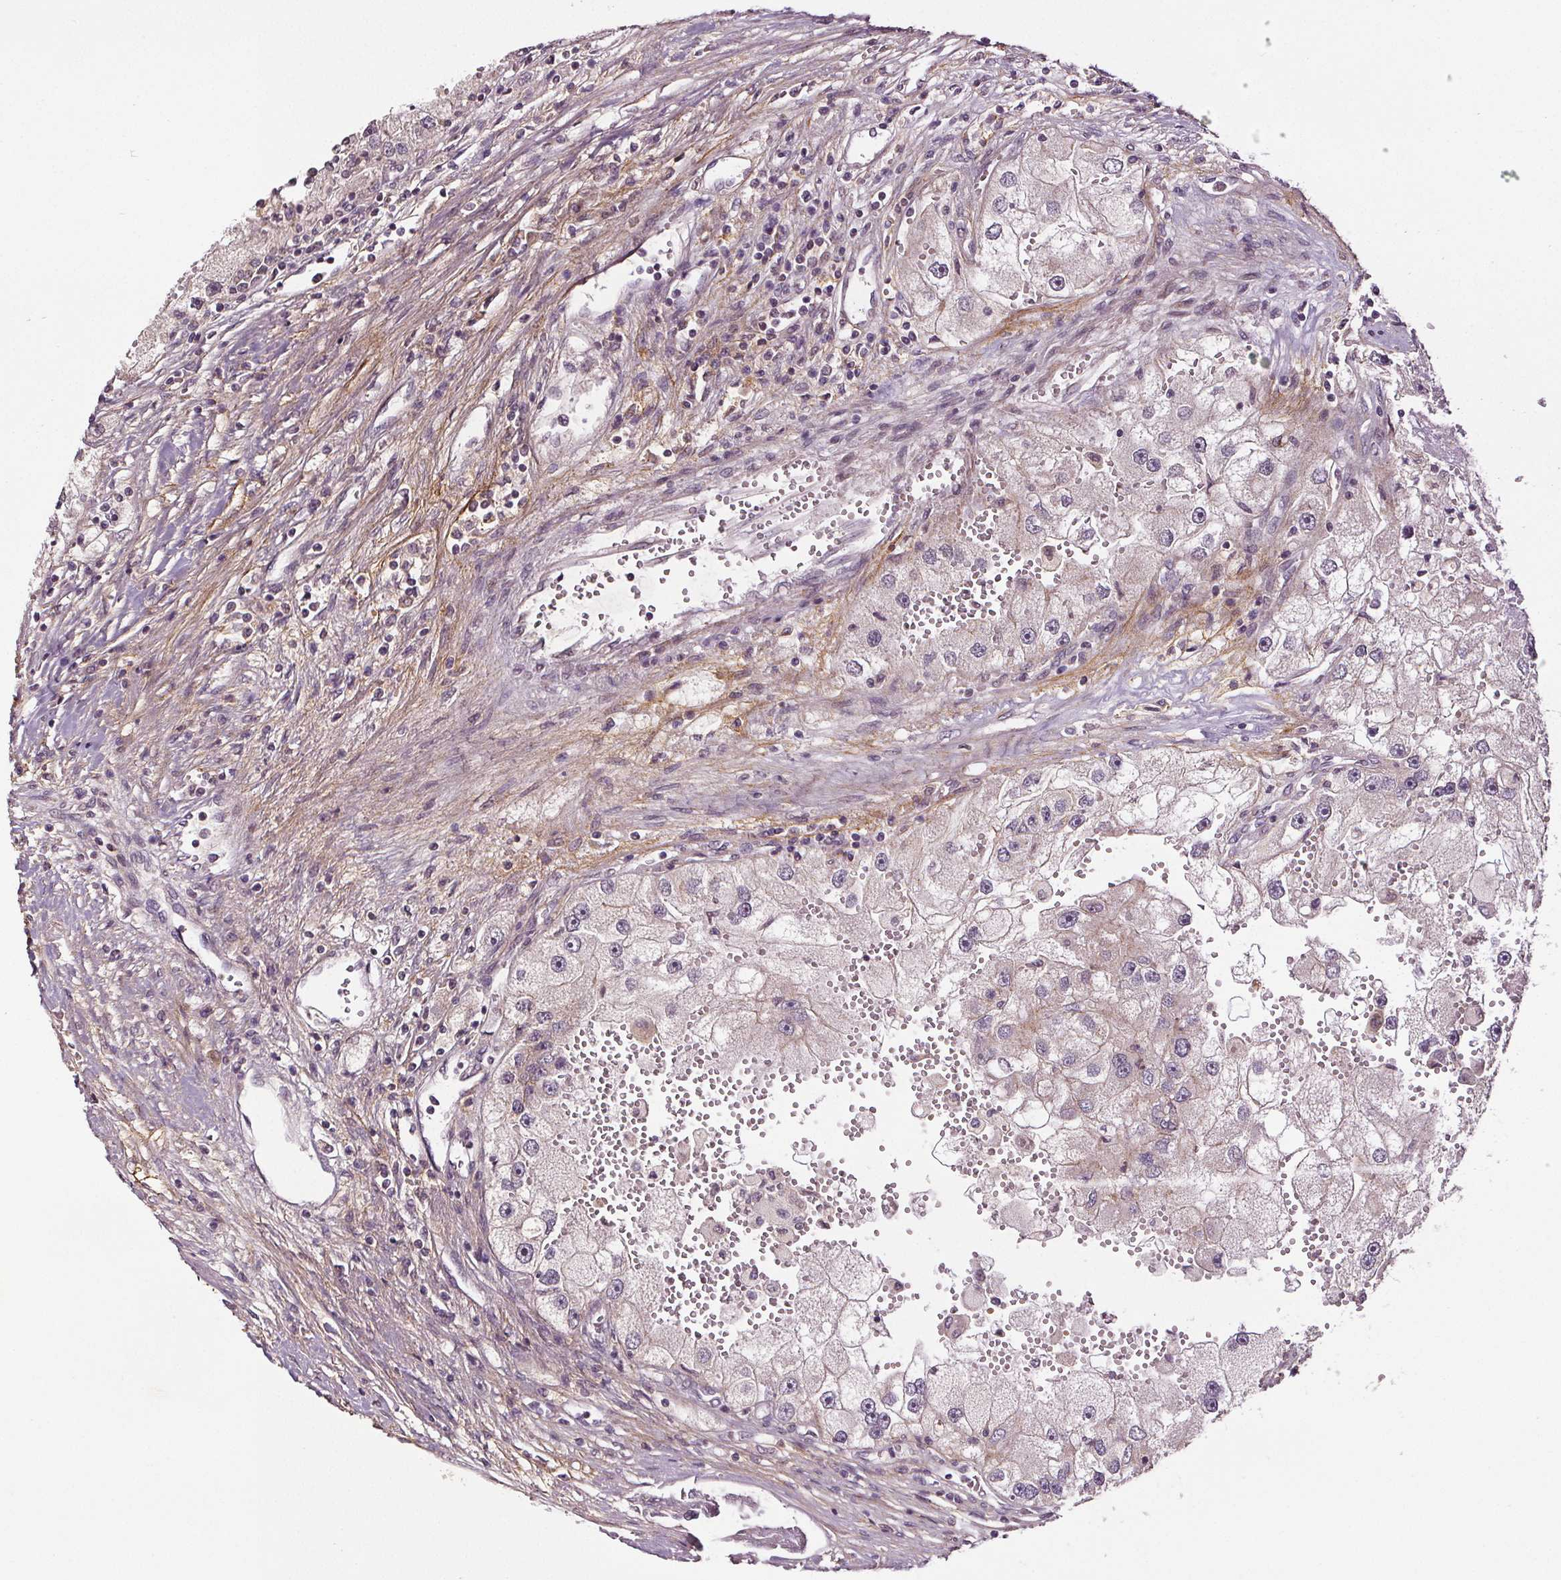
{"staining": {"intensity": "negative", "quantity": "none", "location": "none"}, "tissue": "renal cancer", "cell_type": "Tumor cells", "image_type": "cancer", "snomed": [{"axis": "morphology", "description": "Adenocarcinoma, NOS"}, {"axis": "topography", "description": "Kidney"}], "caption": "The immunohistochemistry (IHC) histopathology image has no significant expression in tumor cells of adenocarcinoma (renal) tissue.", "gene": "EPHB3", "patient": {"sex": "male", "age": 63}}